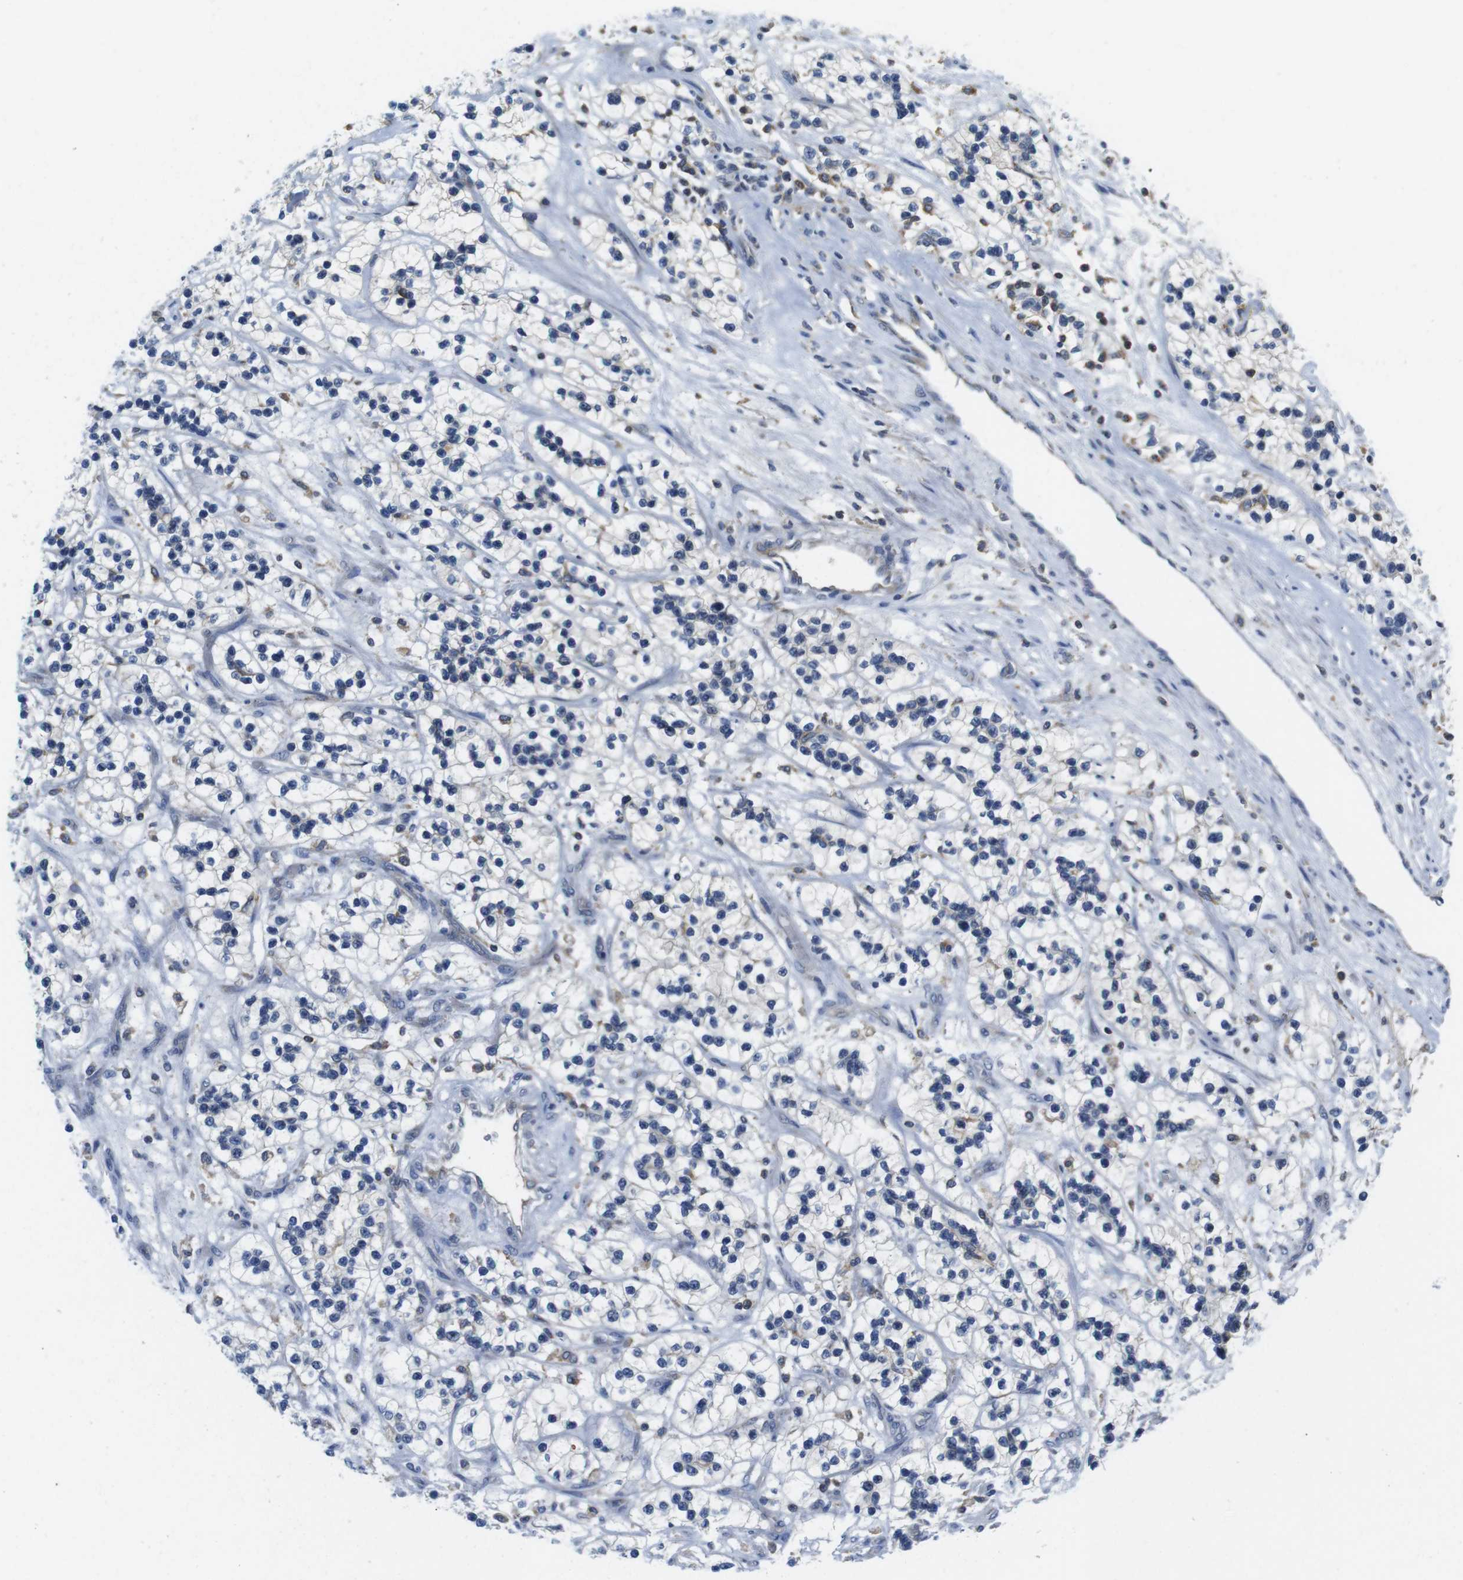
{"staining": {"intensity": "negative", "quantity": "none", "location": "none"}, "tissue": "renal cancer", "cell_type": "Tumor cells", "image_type": "cancer", "snomed": [{"axis": "morphology", "description": "Adenocarcinoma, NOS"}, {"axis": "topography", "description": "Kidney"}], "caption": "A high-resolution photomicrograph shows immunohistochemistry (IHC) staining of renal adenocarcinoma, which demonstrates no significant staining in tumor cells.", "gene": "PIK3CD", "patient": {"sex": "female", "age": 57}}